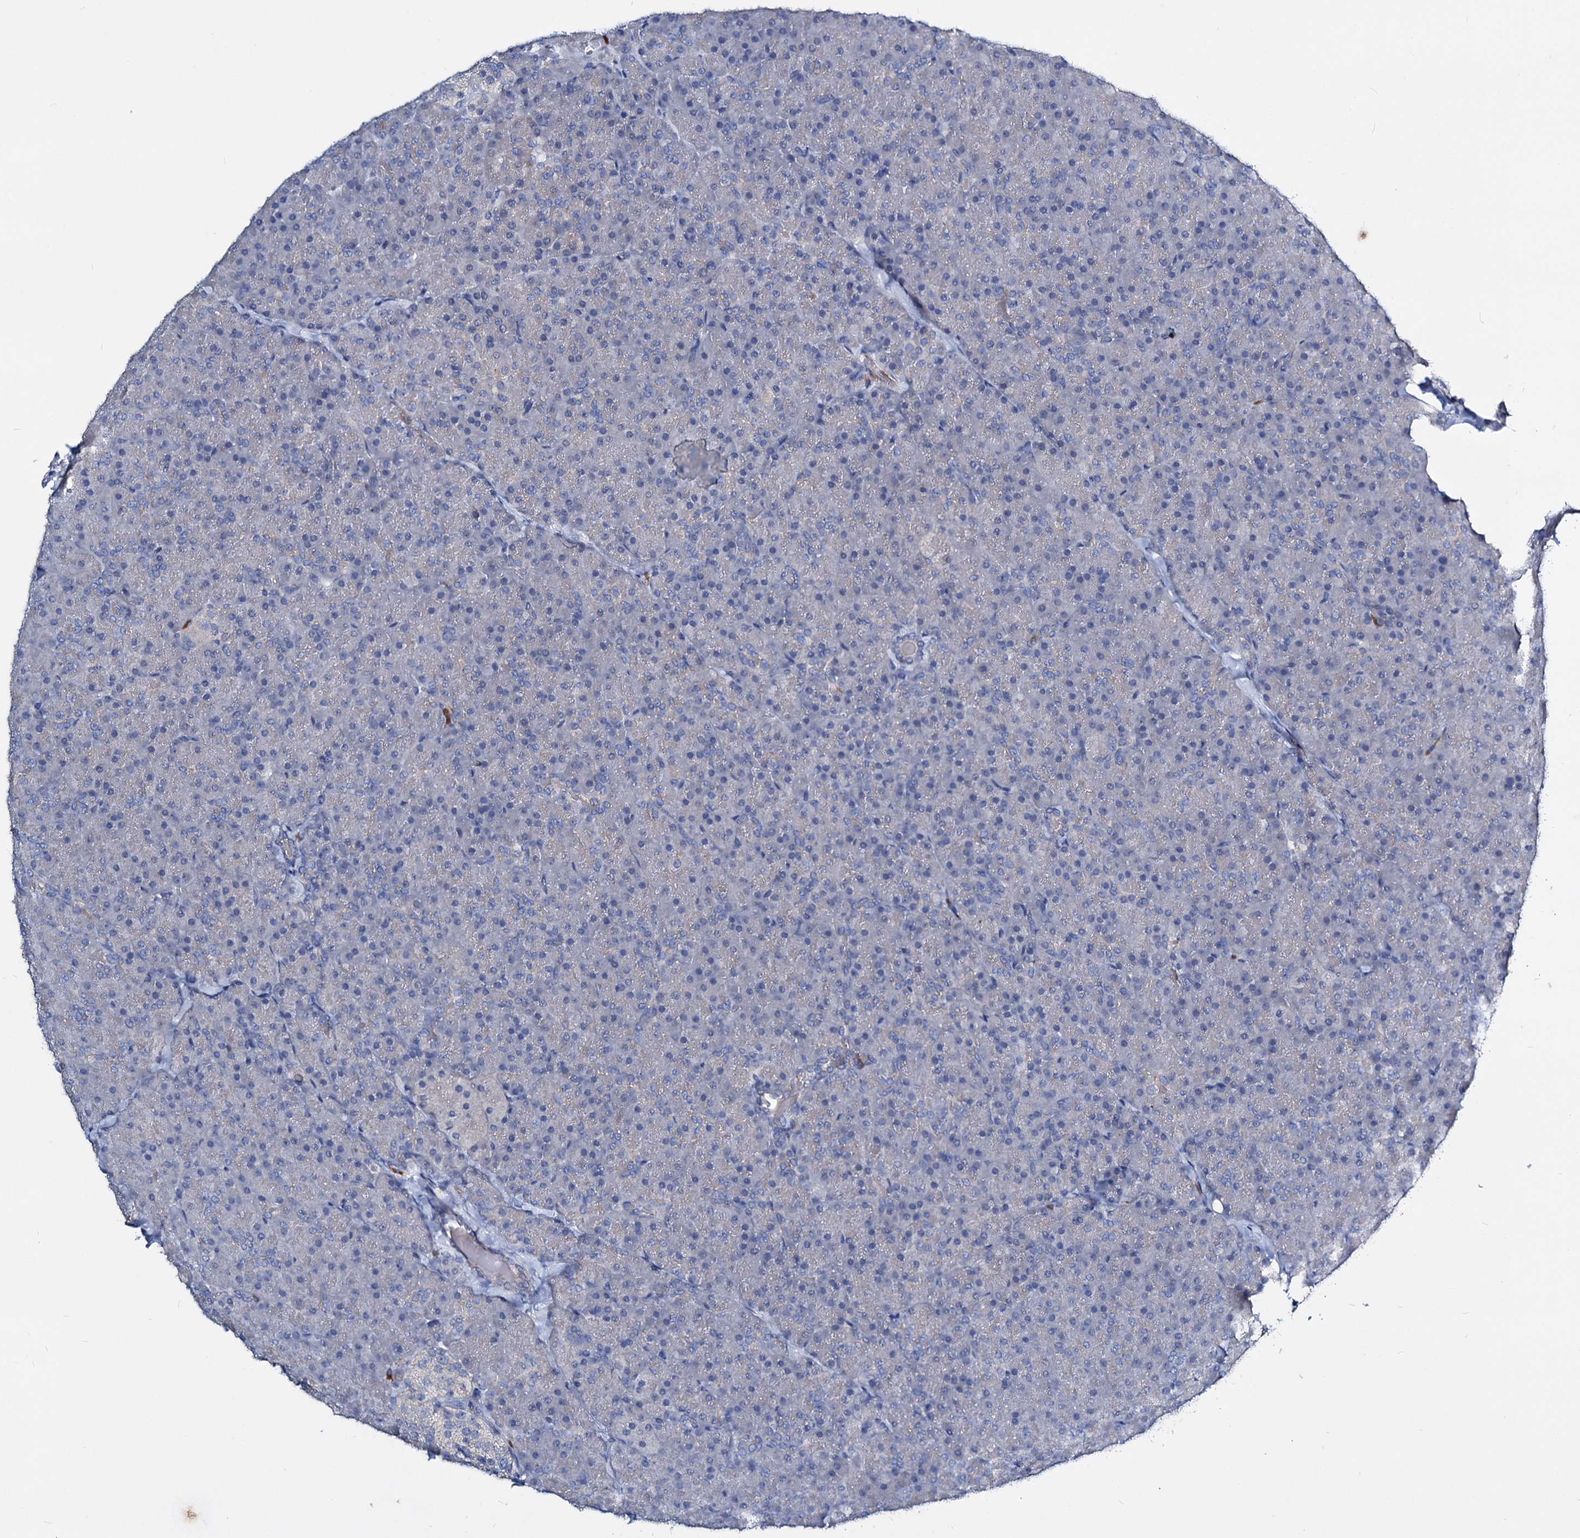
{"staining": {"intensity": "negative", "quantity": "none", "location": "none"}, "tissue": "pancreas", "cell_type": "Exocrine glandular cells", "image_type": "normal", "snomed": [{"axis": "morphology", "description": "Normal tissue, NOS"}, {"axis": "topography", "description": "Pancreas"}], "caption": "This micrograph is of normal pancreas stained with immunohistochemistry to label a protein in brown with the nuclei are counter-stained blue. There is no staining in exocrine glandular cells. (DAB immunohistochemistry (IHC) visualized using brightfield microscopy, high magnification).", "gene": "ACY3", "patient": {"sex": "male", "age": 36}}